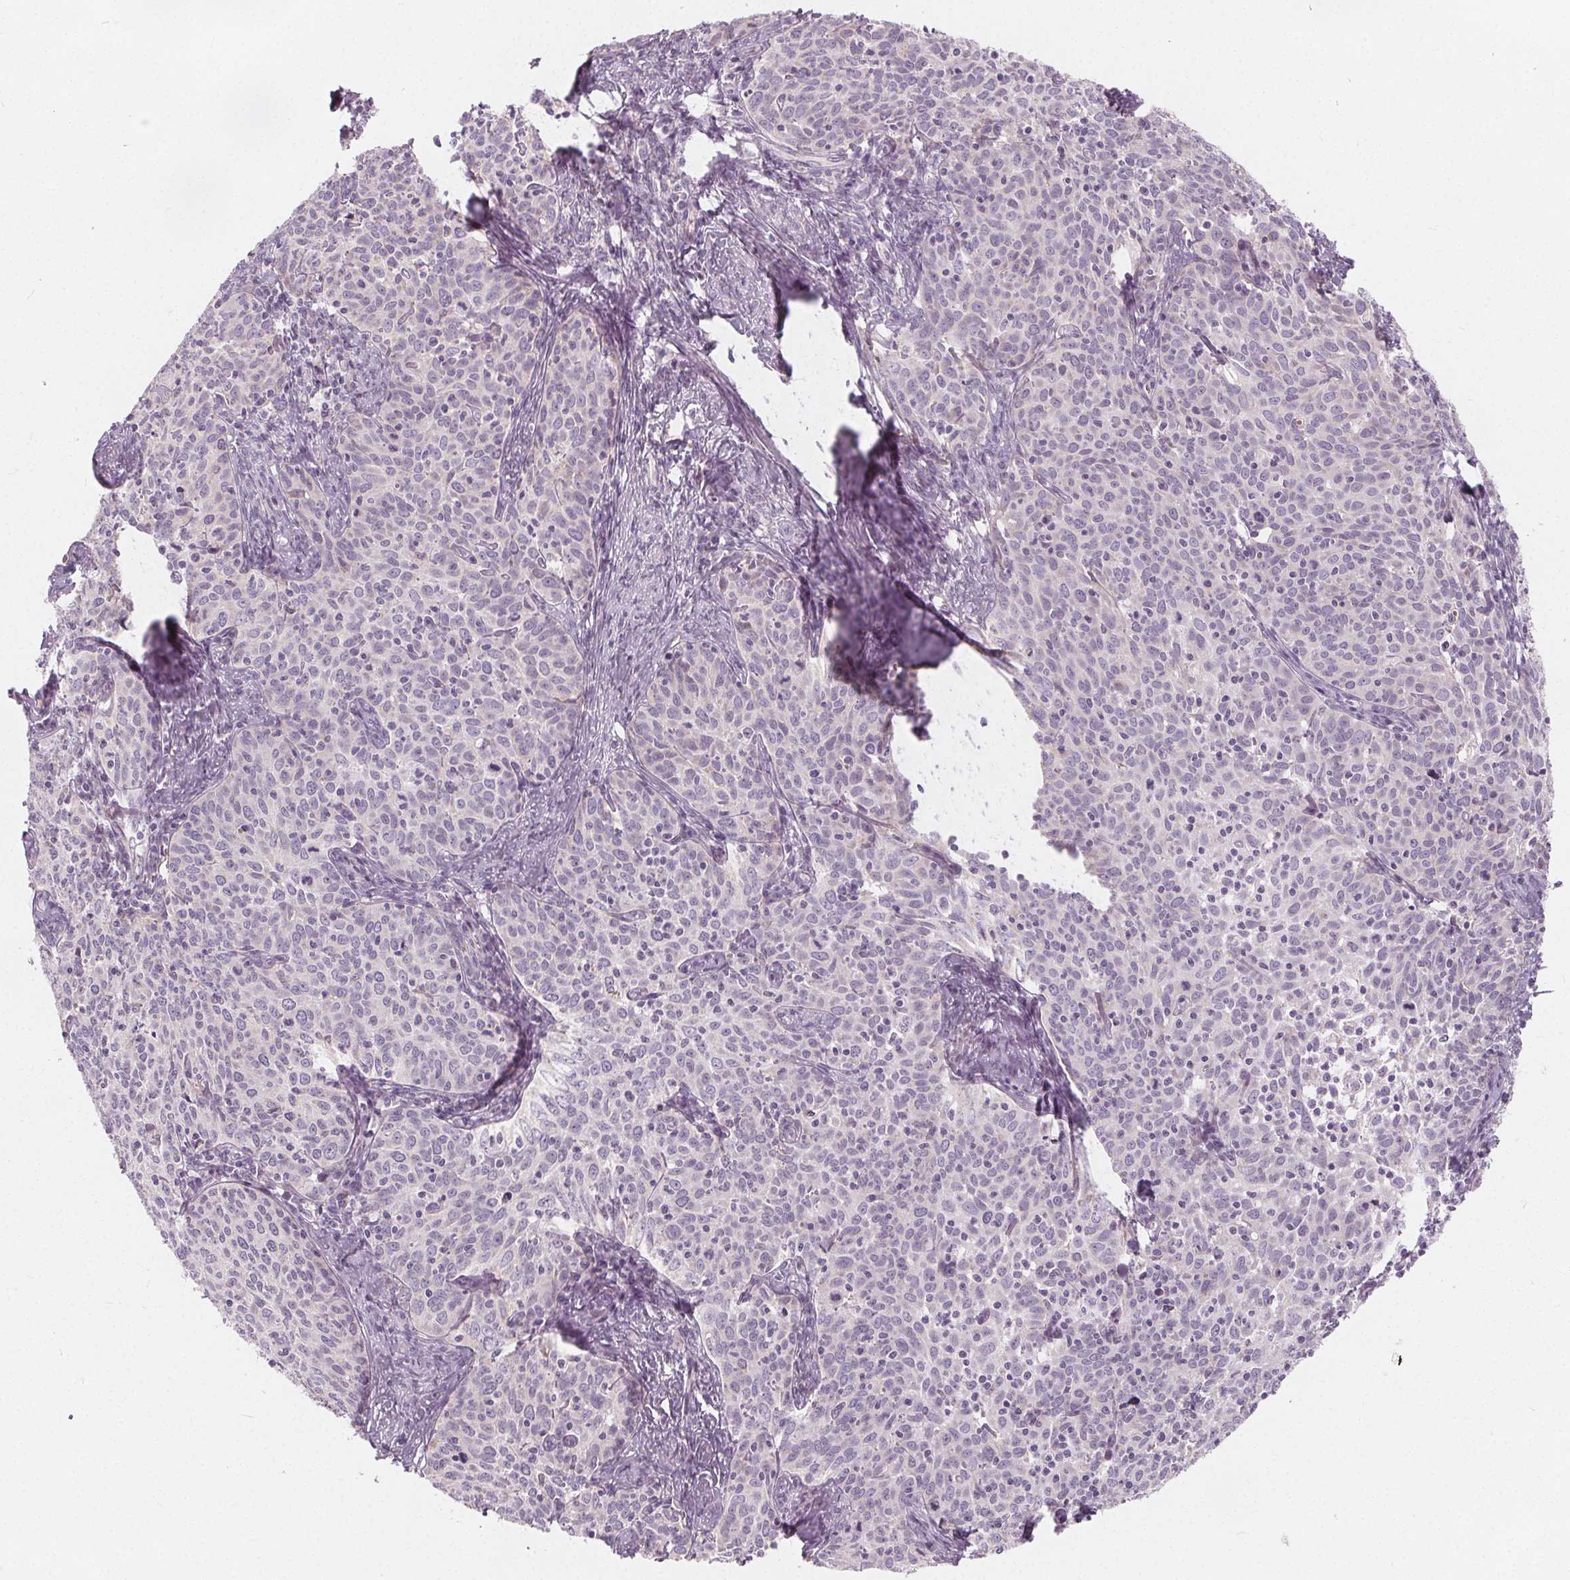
{"staining": {"intensity": "negative", "quantity": "none", "location": "none"}, "tissue": "cervical cancer", "cell_type": "Tumor cells", "image_type": "cancer", "snomed": [{"axis": "morphology", "description": "Squamous cell carcinoma, NOS"}, {"axis": "topography", "description": "Cervix"}], "caption": "Immunohistochemistry (IHC) histopathology image of cervical squamous cell carcinoma stained for a protein (brown), which displays no staining in tumor cells. (Stains: DAB (3,3'-diaminobenzidine) immunohistochemistry with hematoxylin counter stain, Microscopy: brightfield microscopy at high magnification).", "gene": "NUP210L", "patient": {"sex": "female", "age": 62}}